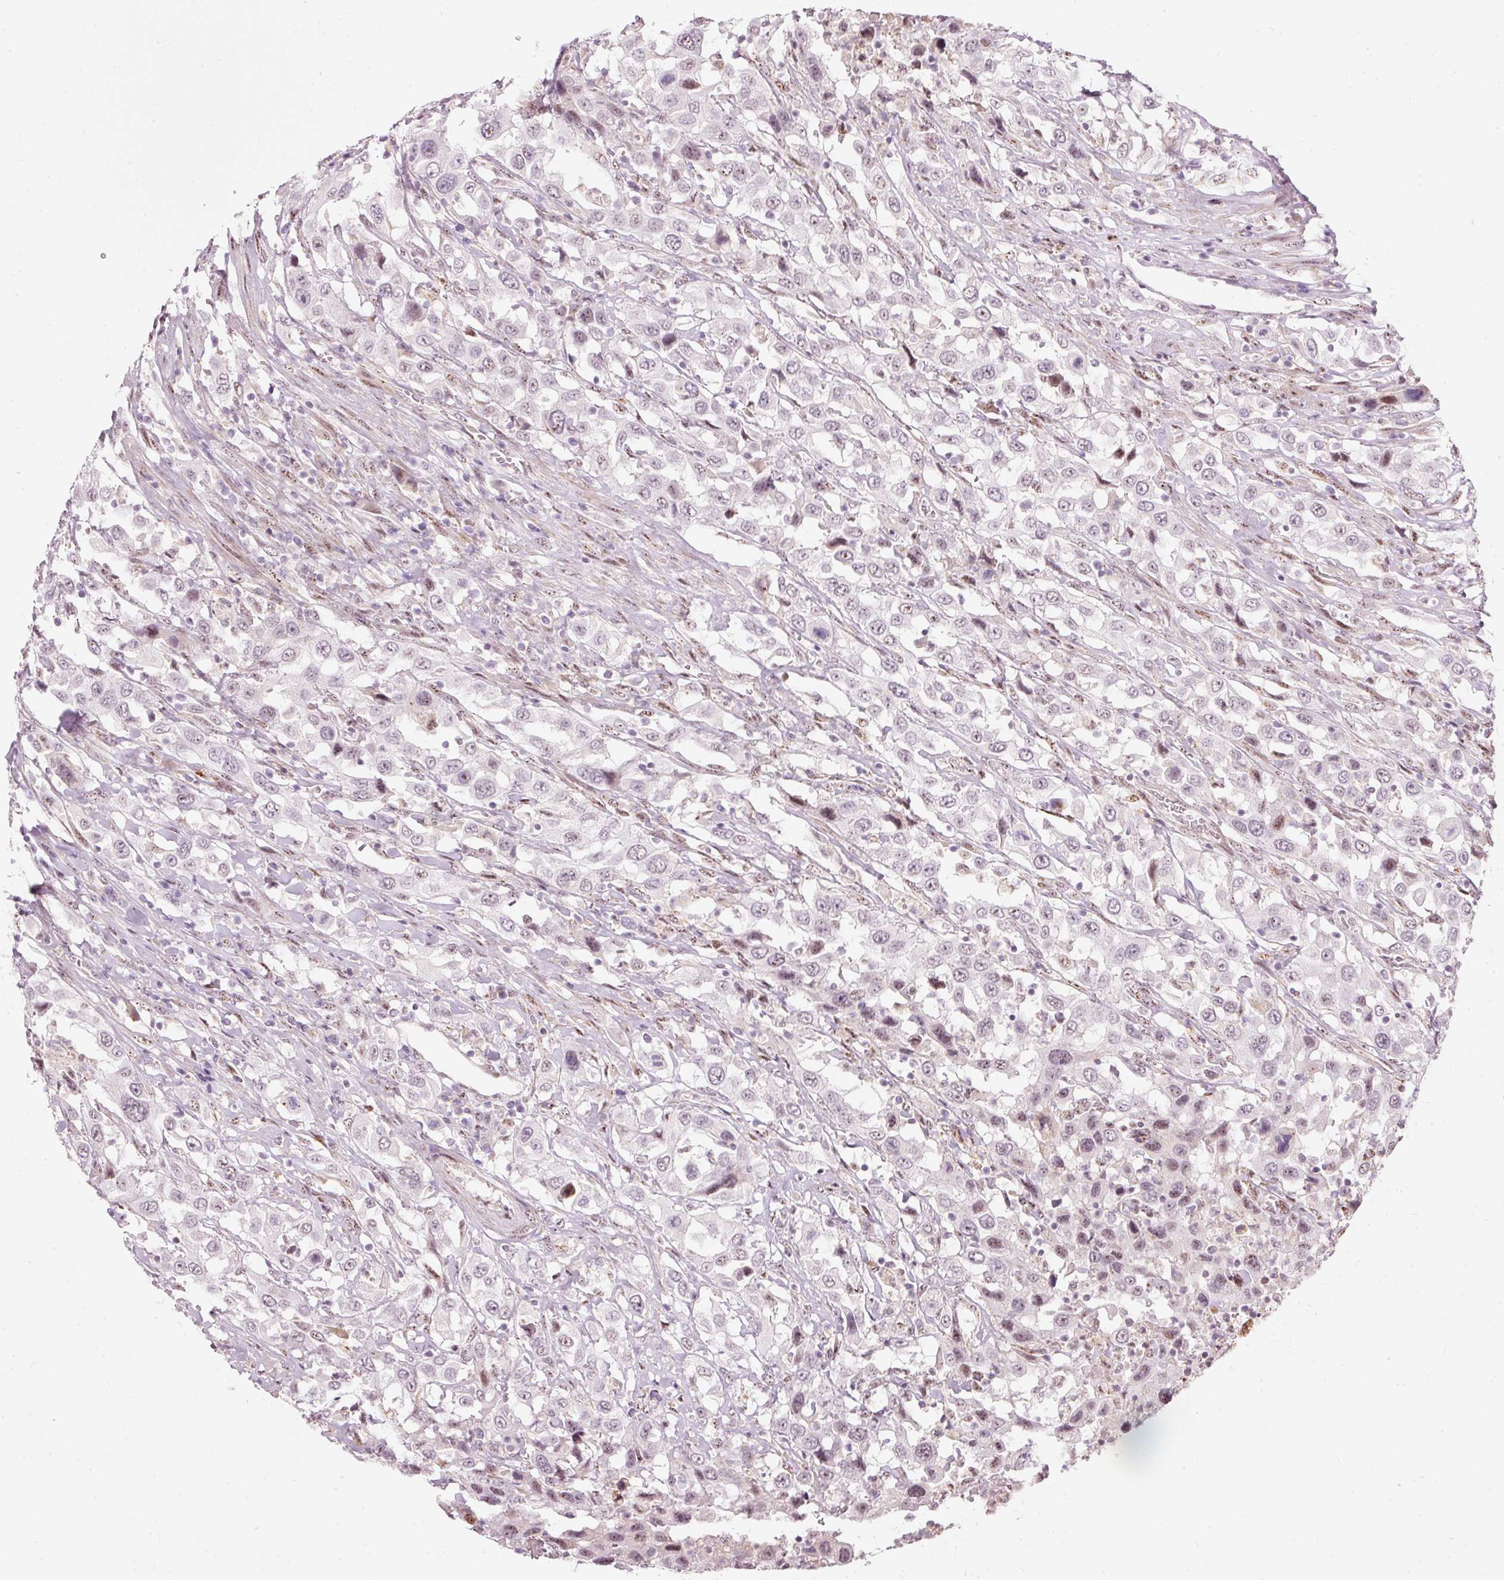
{"staining": {"intensity": "negative", "quantity": "none", "location": "none"}, "tissue": "urothelial cancer", "cell_type": "Tumor cells", "image_type": "cancer", "snomed": [{"axis": "morphology", "description": "Urothelial carcinoma, High grade"}, {"axis": "topography", "description": "Urinary bladder"}], "caption": "Histopathology image shows no protein expression in tumor cells of urothelial cancer tissue.", "gene": "RNF39", "patient": {"sex": "male", "age": 61}}